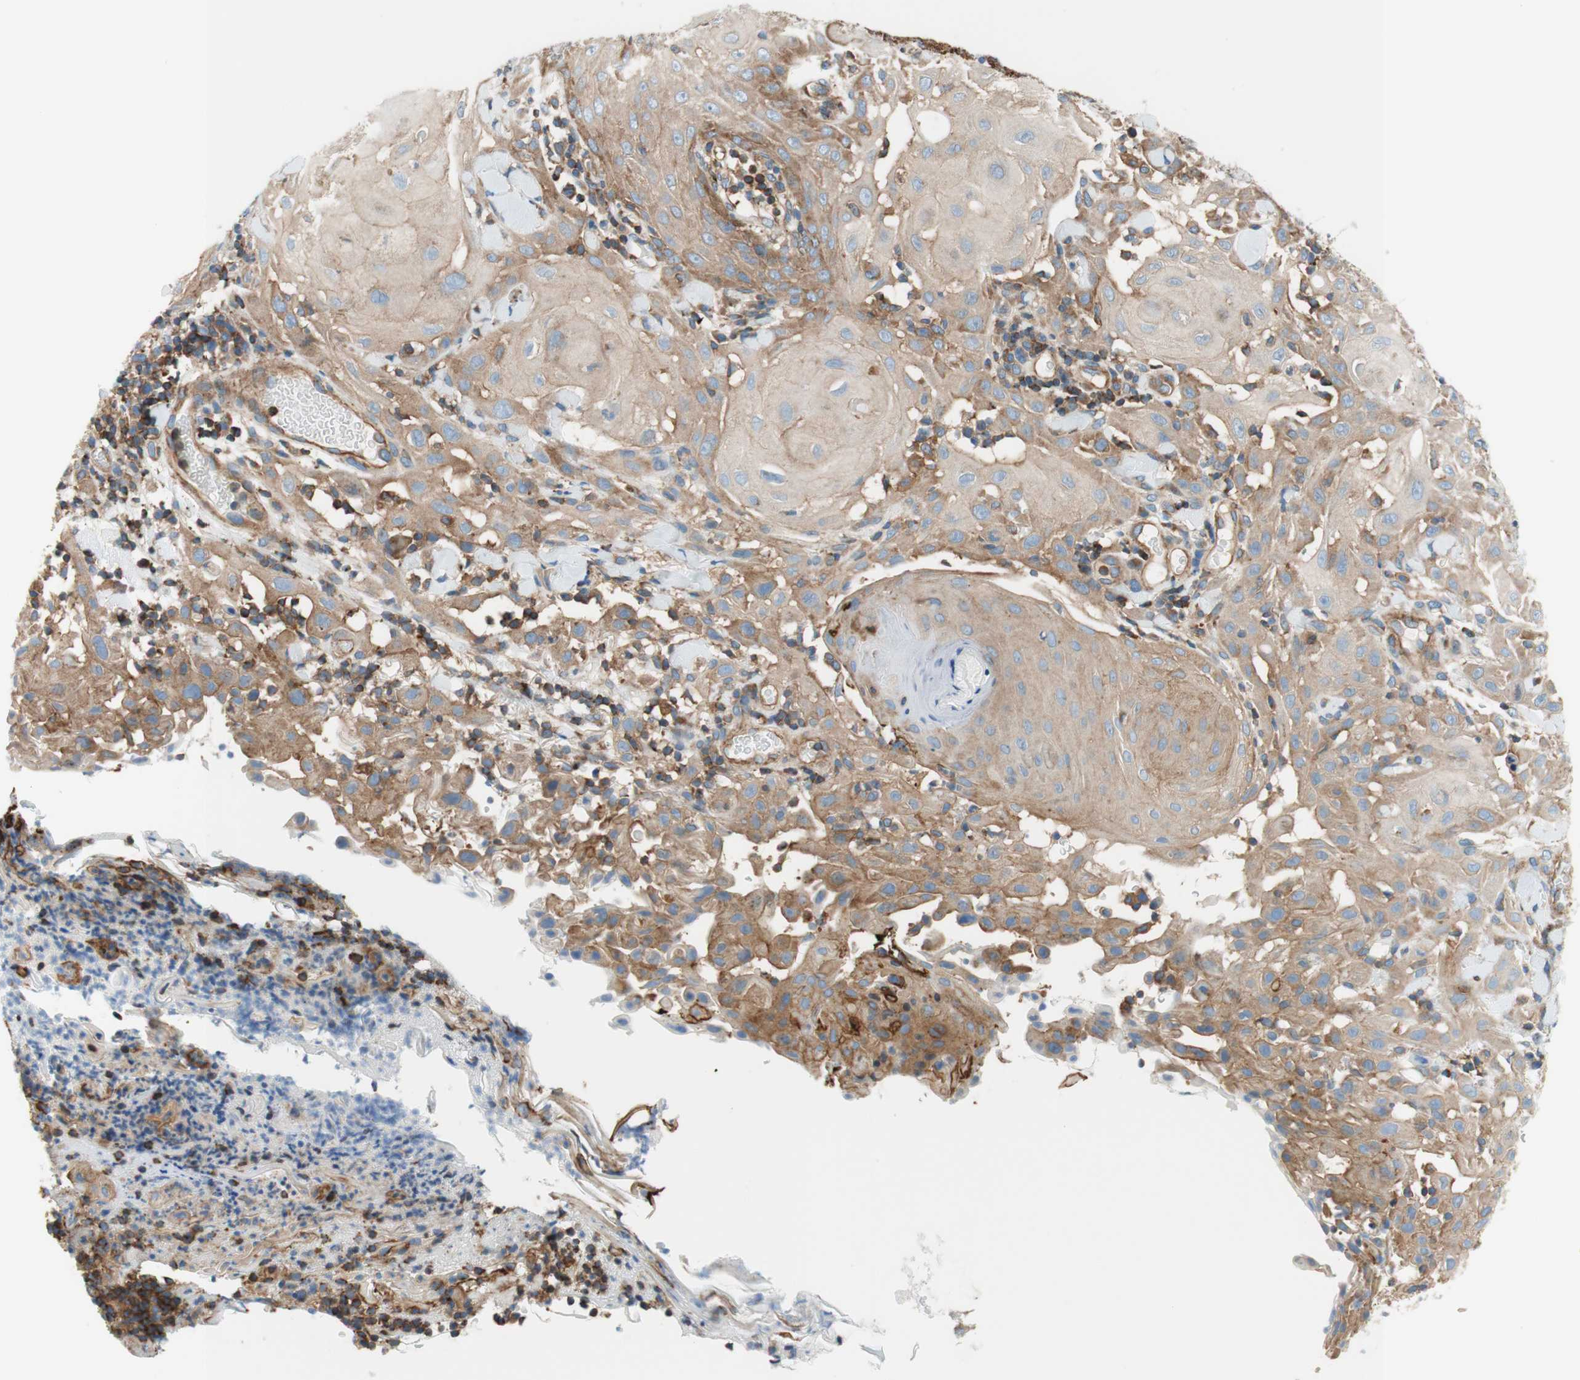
{"staining": {"intensity": "moderate", "quantity": ">75%", "location": "cytoplasmic/membranous"}, "tissue": "skin cancer", "cell_type": "Tumor cells", "image_type": "cancer", "snomed": [{"axis": "morphology", "description": "Squamous cell carcinoma, NOS"}, {"axis": "topography", "description": "Skin"}], "caption": "Immunohistochemical staining of skin cancer (squamous cell carcinoma) exhibits moderate cytoplasmic/membranous protein staining in about >75% of tumor cells.", "gene": "VPS26A", "patient": {"sex": "male", "age": 24}}